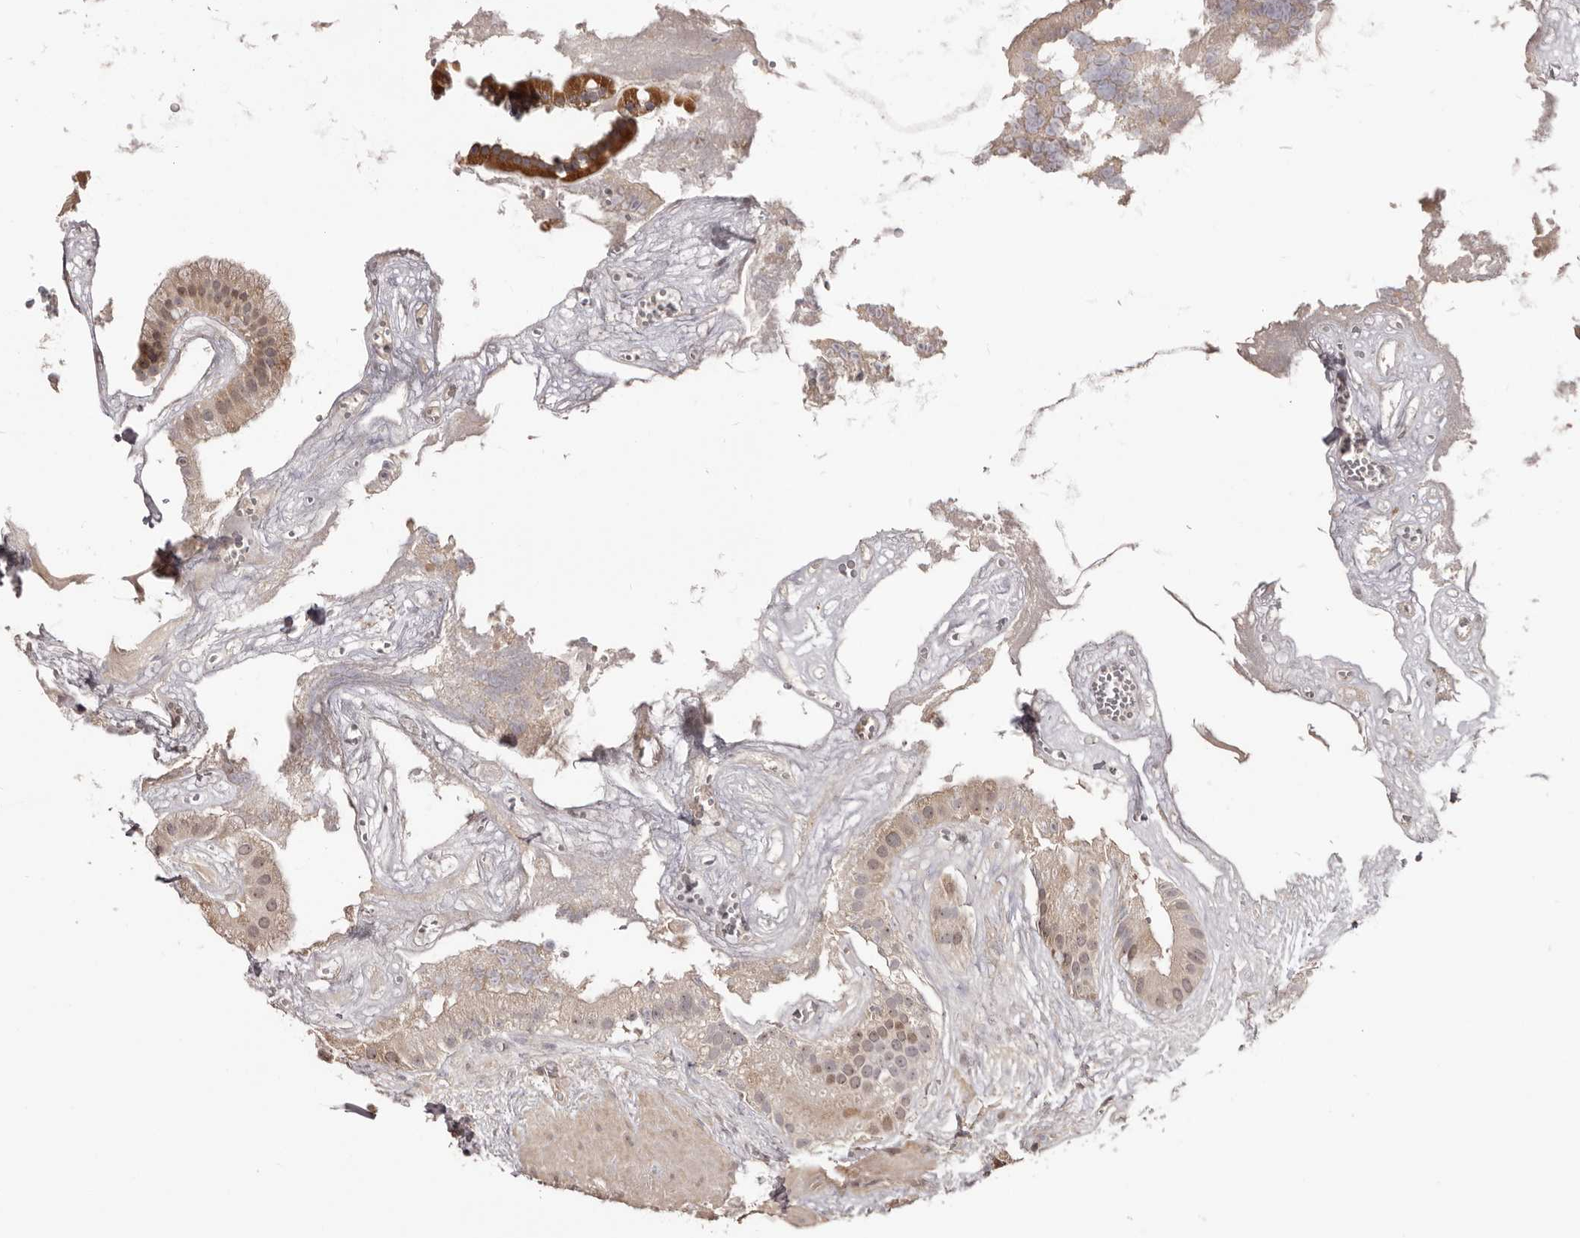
{"staining": {"intensity": "moderate", "quantity": ">75%", "location": "cytoplasmic/membranous,nuclear"}, "tissue": "gallbladder", "cell_type": "Glandular cells", "image_type": "normal", "snomed": [{"axis": "morphology", "description": "Normal tissue, NOS"}, {"axis": "topography", "description": "Gallbladder"}], "caption": "Brown immunohistochemical staining in normal human gallbladder displays moderate cytoplasmic/membranous,nuclear staining in about >75% of glandular cells. Ihc stains the protein of interest in brown and the nuclei are stained blue.", "gene": "NOL12", "patient": {"sex": "male", "age": 55}}